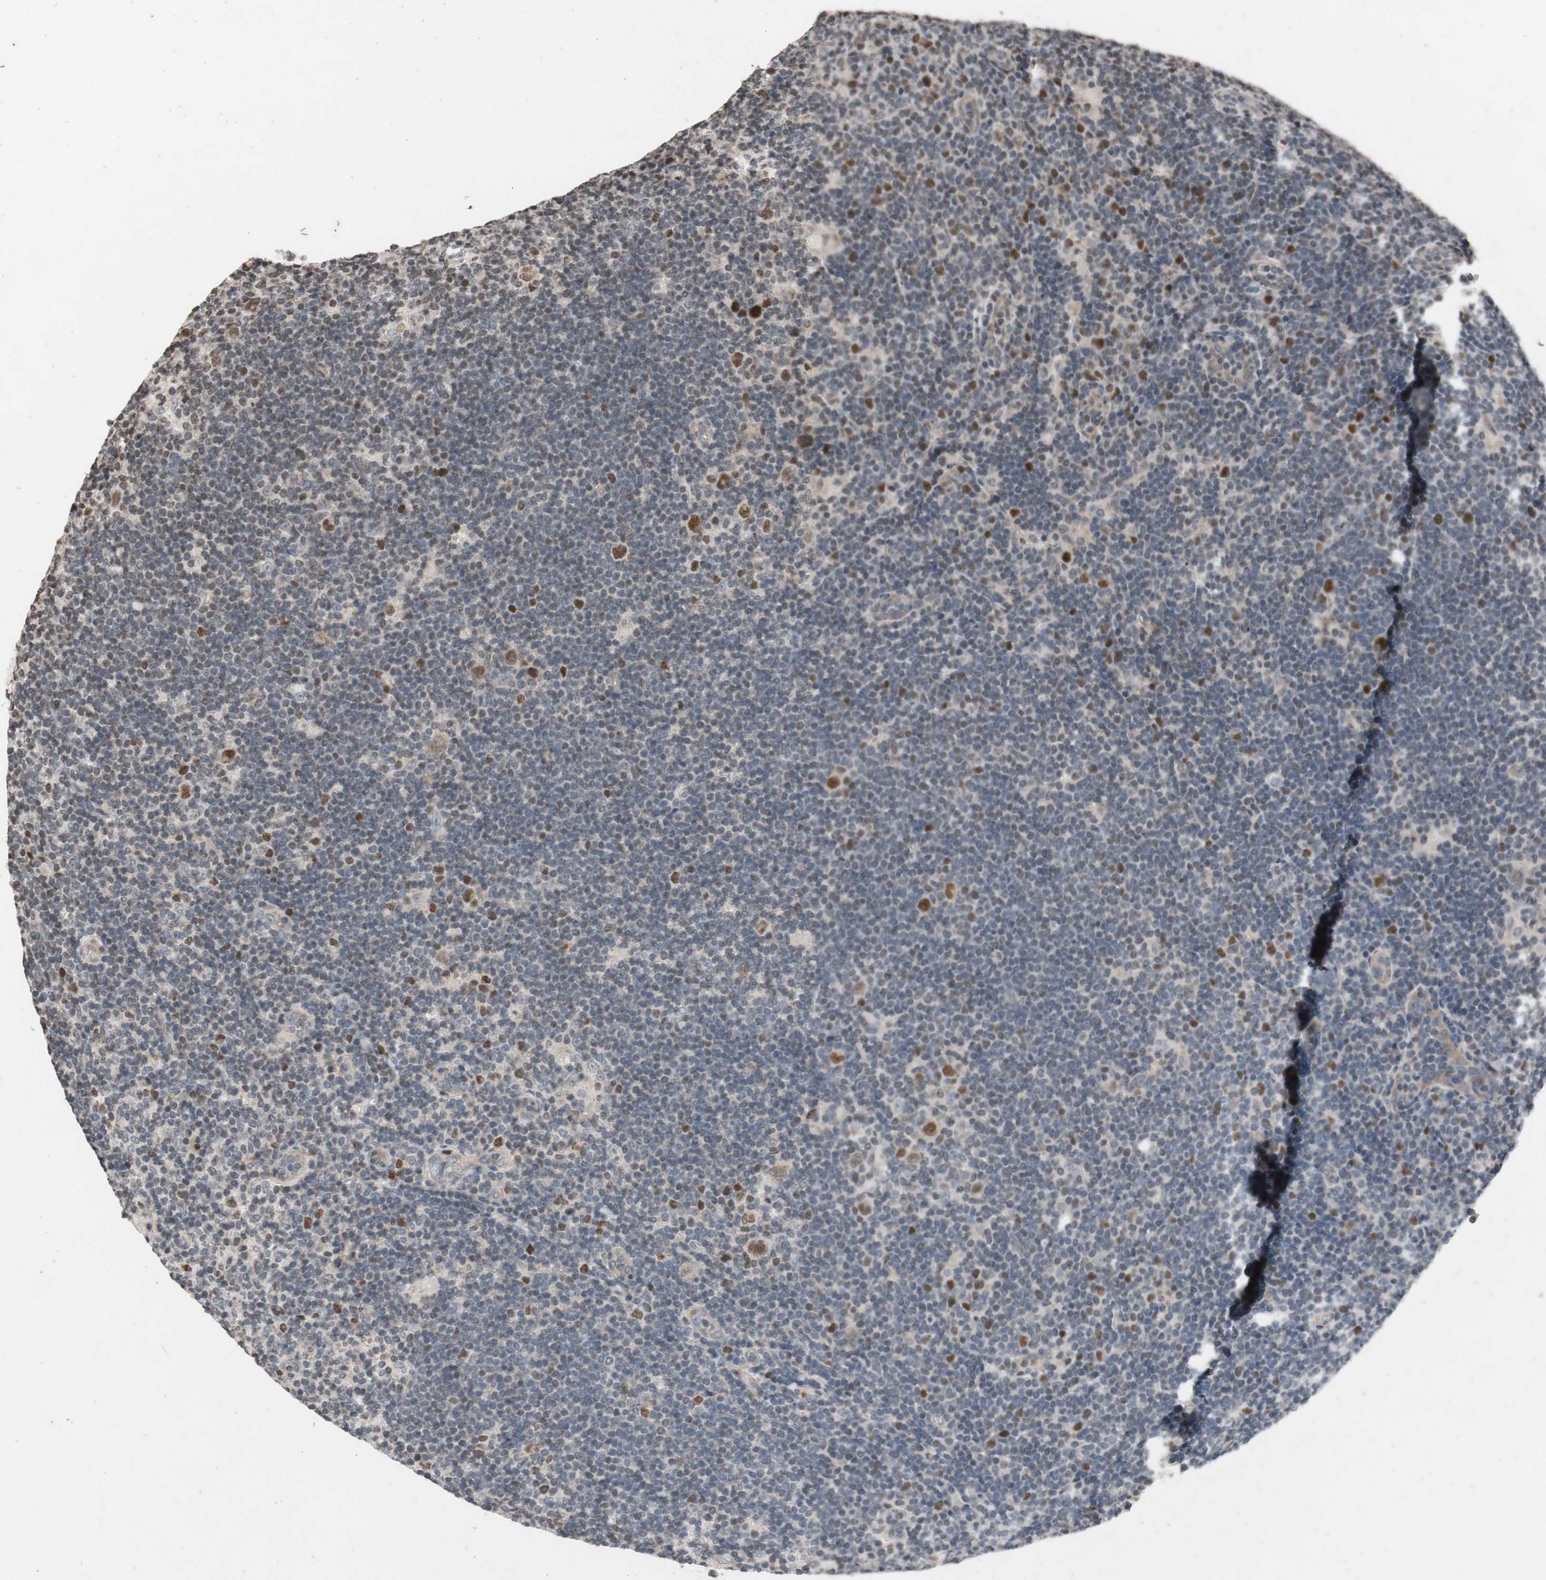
{"staining": {"intensity": "moderate", "quantity": "25%-75%", "location": "cytoplasmic/membranous"}, "tissue": "lymphoma", "cell_type": "Tumor cells", "image_type": "cancer", "snomed": [{"axis": "morphology", "description": "Hodgkin's disease, NOS"}, {"axis": "topography", "description": "Lymph node"}], "caption": "Immunohistochemical staining of lymphoma exhibits medium levels of moderate cytoplasmic/membranous positivity in about 25%-75% of tumor cells.", "gene": "MCM6", "patient": {"sex": "female", "age": 57}}